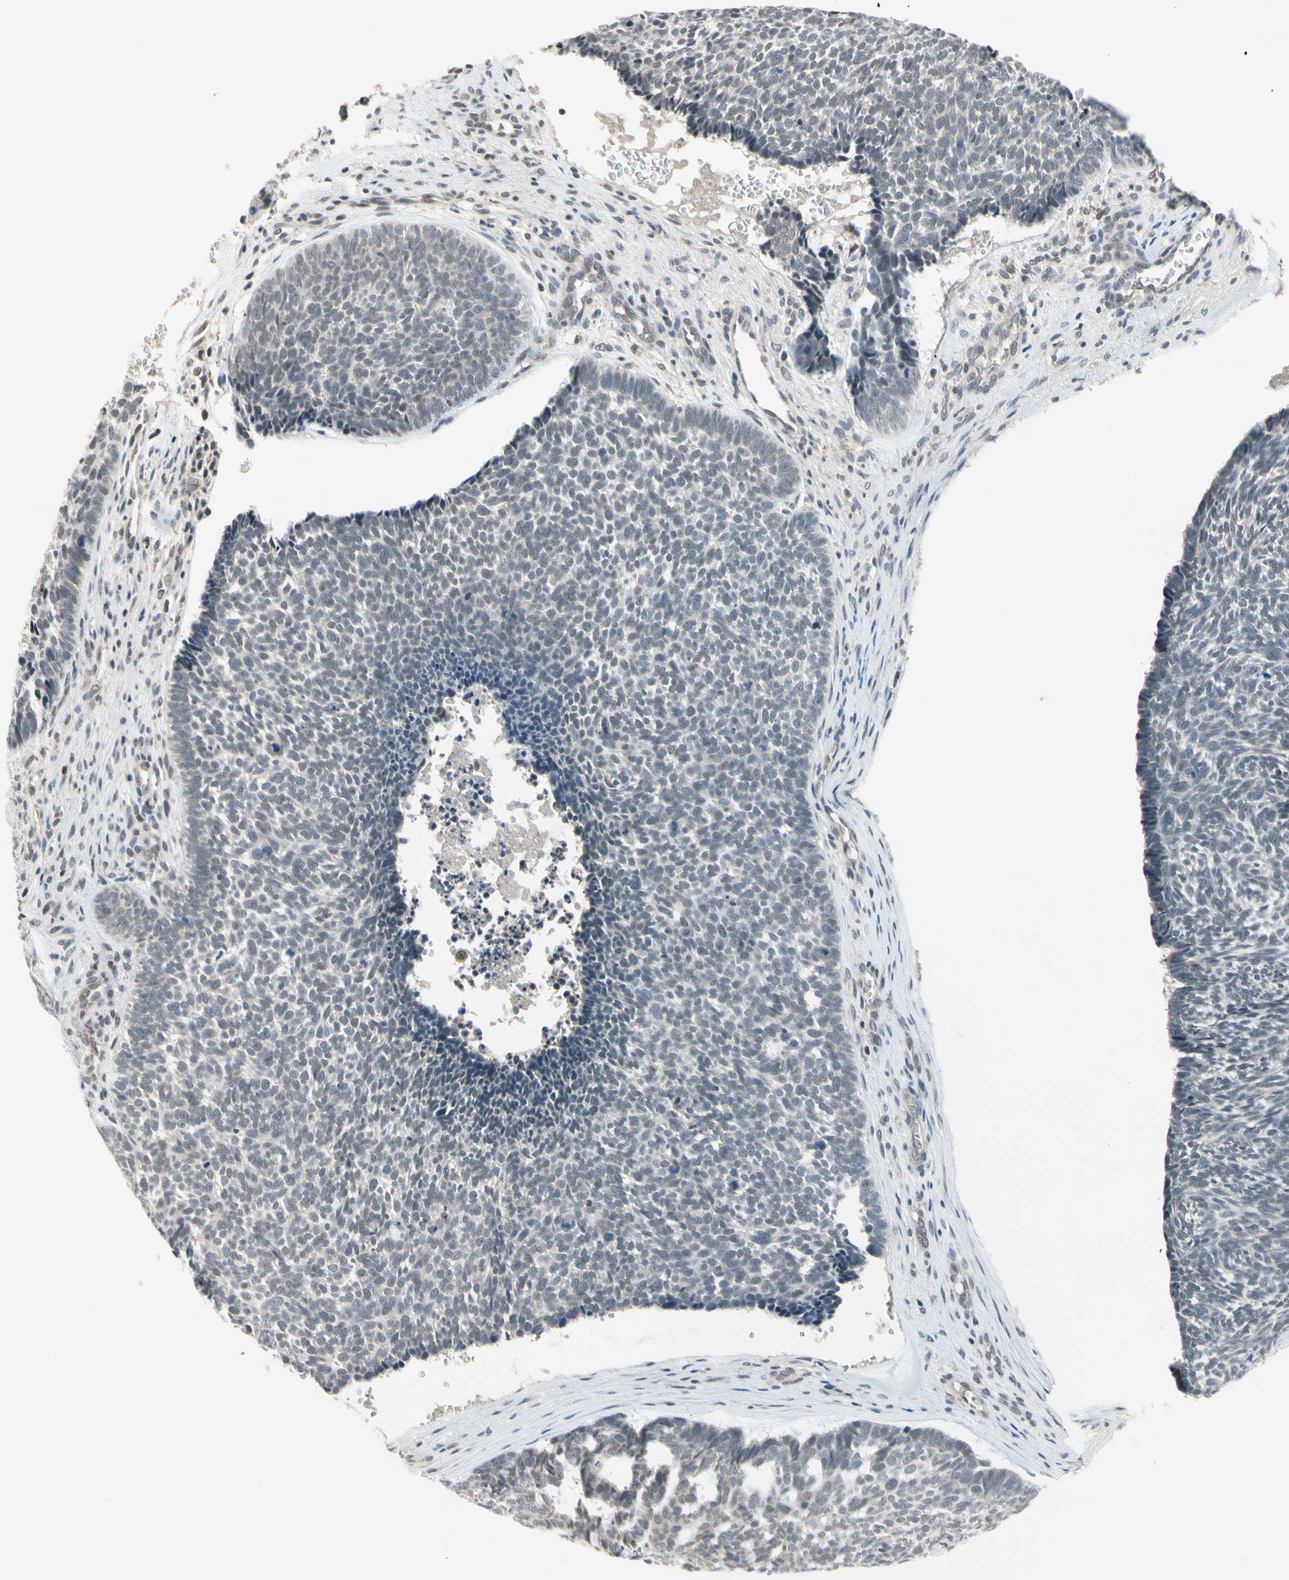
{"staining": {"intensity": "negative", "quantity": "none", "location": "none"}, "tissue": "skin cancer", "cell_type": "Tumor cells", "image_type": "cancer", "snomed": [{"axis": "morphology", "description": "Basal cell carcinoma"}, {"axis": "topography", "description": "Skin"}], "caption": "Basal cell carcinoma (skin) was stained to show a protein in brown. There is no significant expression in tumor cells.", "gene": "TAF12", "patient": {"sex": "male", "age": 84}}